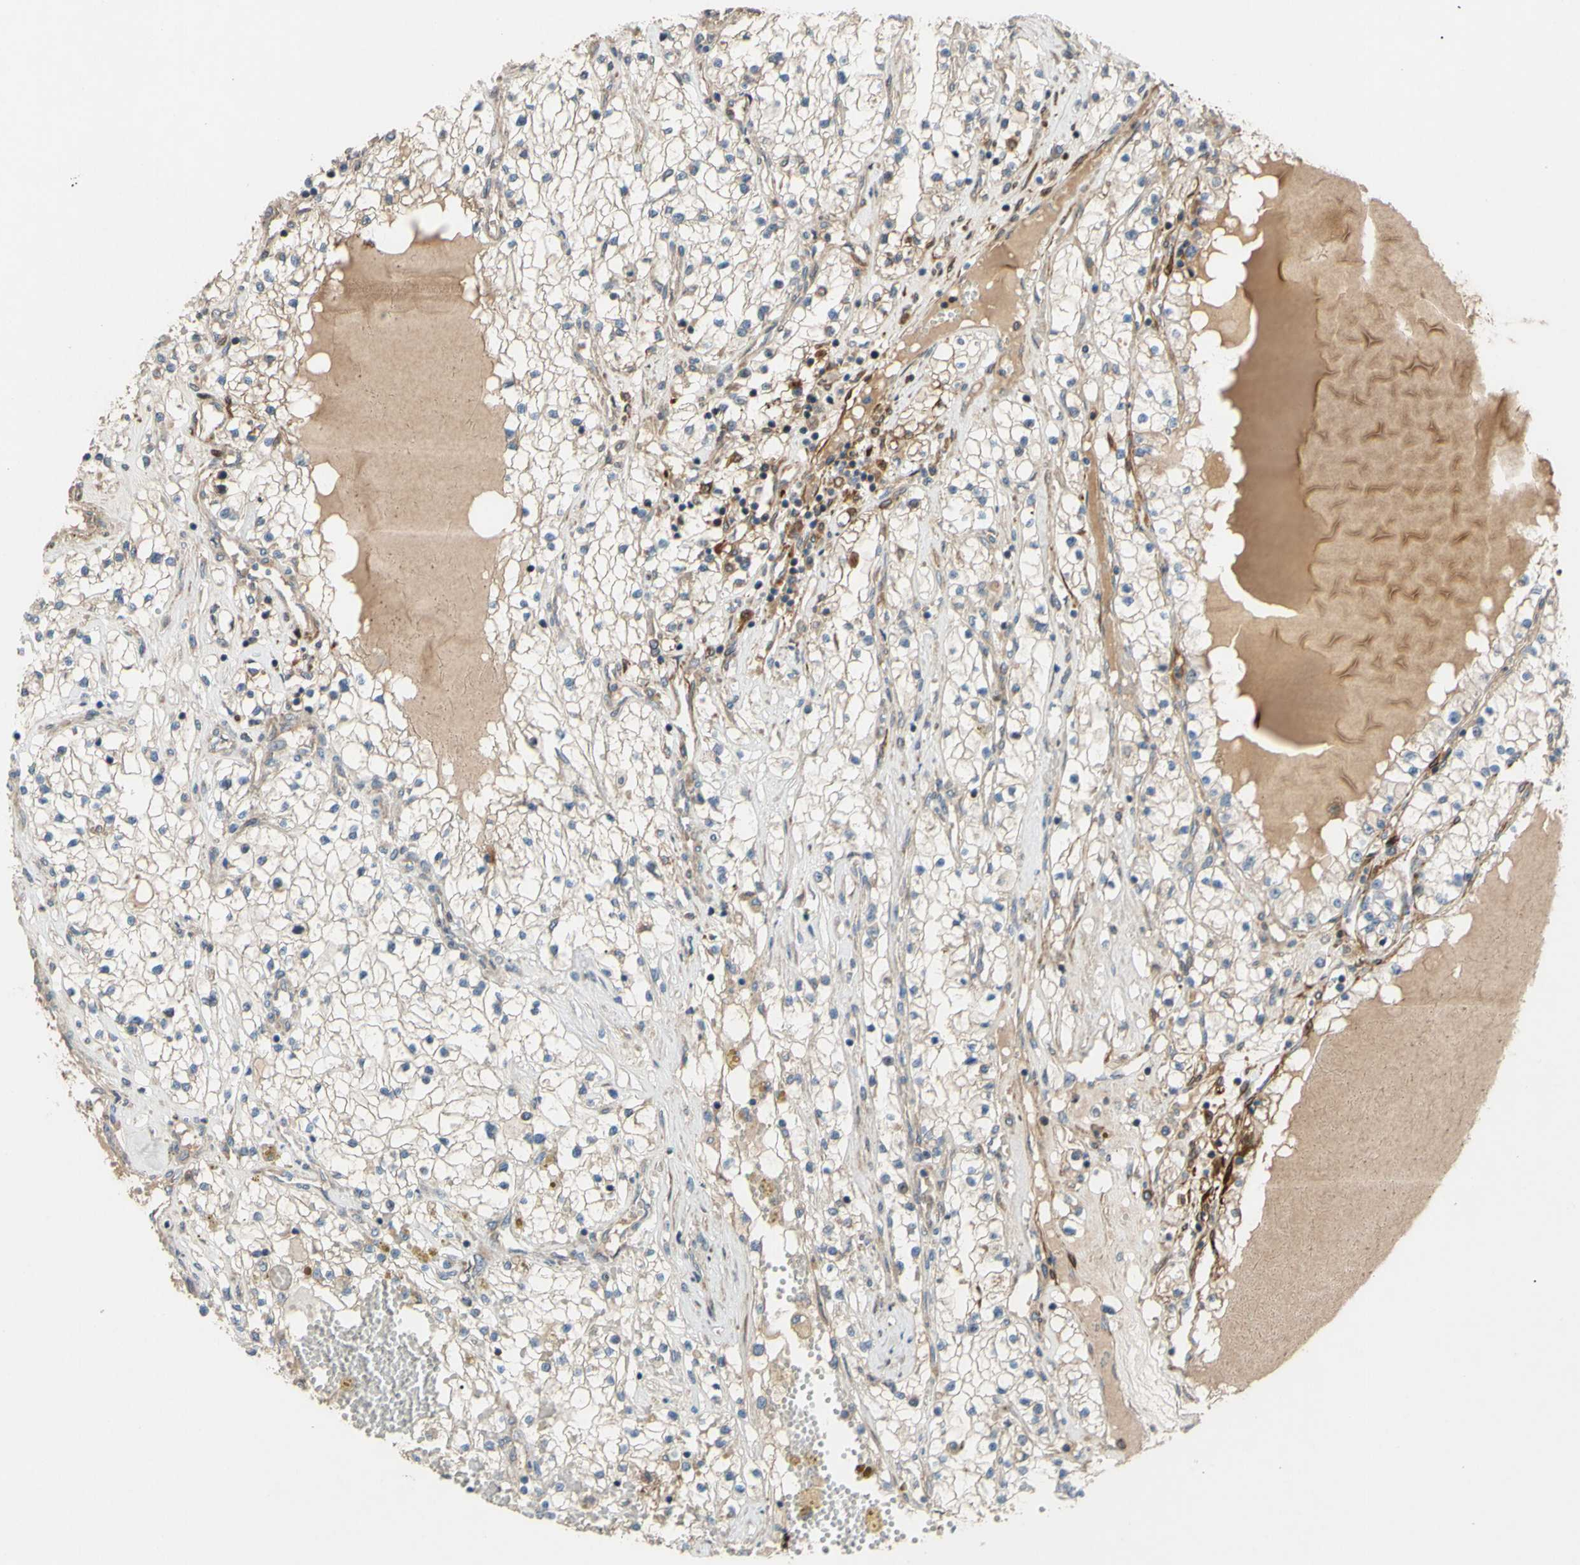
{"staining": {"intensity": "negative", "quantity": "none", "location": "none"}, "tissue": "renal cancer", "cell_type": "Tumor cells", "image_type": "cancer", "snomed": [{"axis": "morphology", "description": "Adenocarcinoma, NOS"}, {"axis": "topography", "description": "Kidney"}], "caption": "Renal cancer stained for a protein using IHC reveals no expression tumor cells.", "gene": "SPTLC1", "patient": {"sex": "male", "age": 68}}